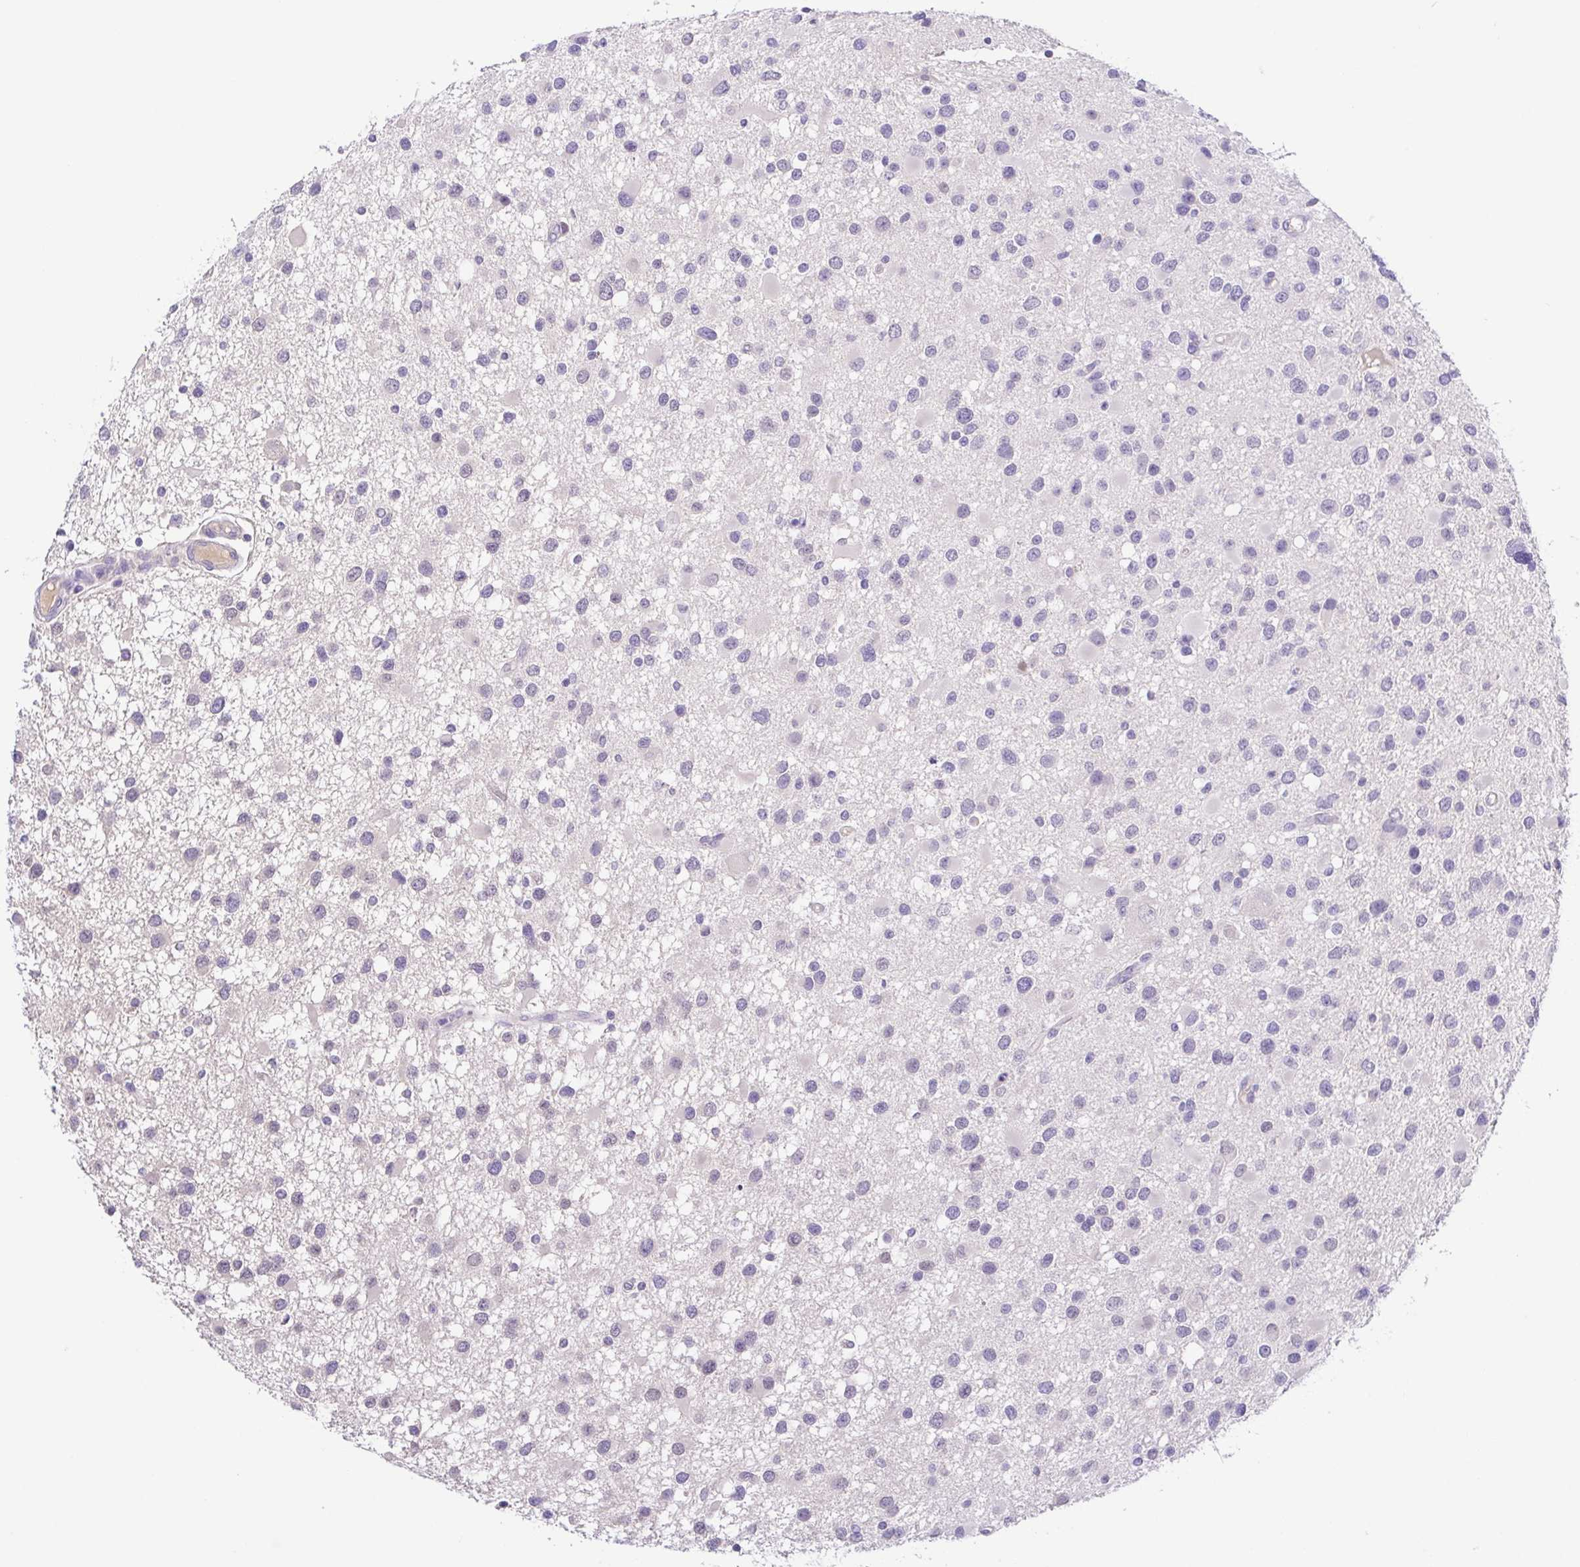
{"staining": {"intensity": "negative", "quantity": "none", "location": "none"}, "tissue": "glioma", "cell_type": "Tumor cells", "image_type": "cancer", "snomed": [{"axis": "morphology", "description": "Glioma, malignant, Low grade"}, {"axis": "topography", "description": "Brain"}], "caption": "IHC micrograph of malignant glioma (low-grade) stained for a protein (brown), which demonstrates no expression in tumor cells.", "gene": "A1BG", "patient": {"sex": "female", "age": 32}}